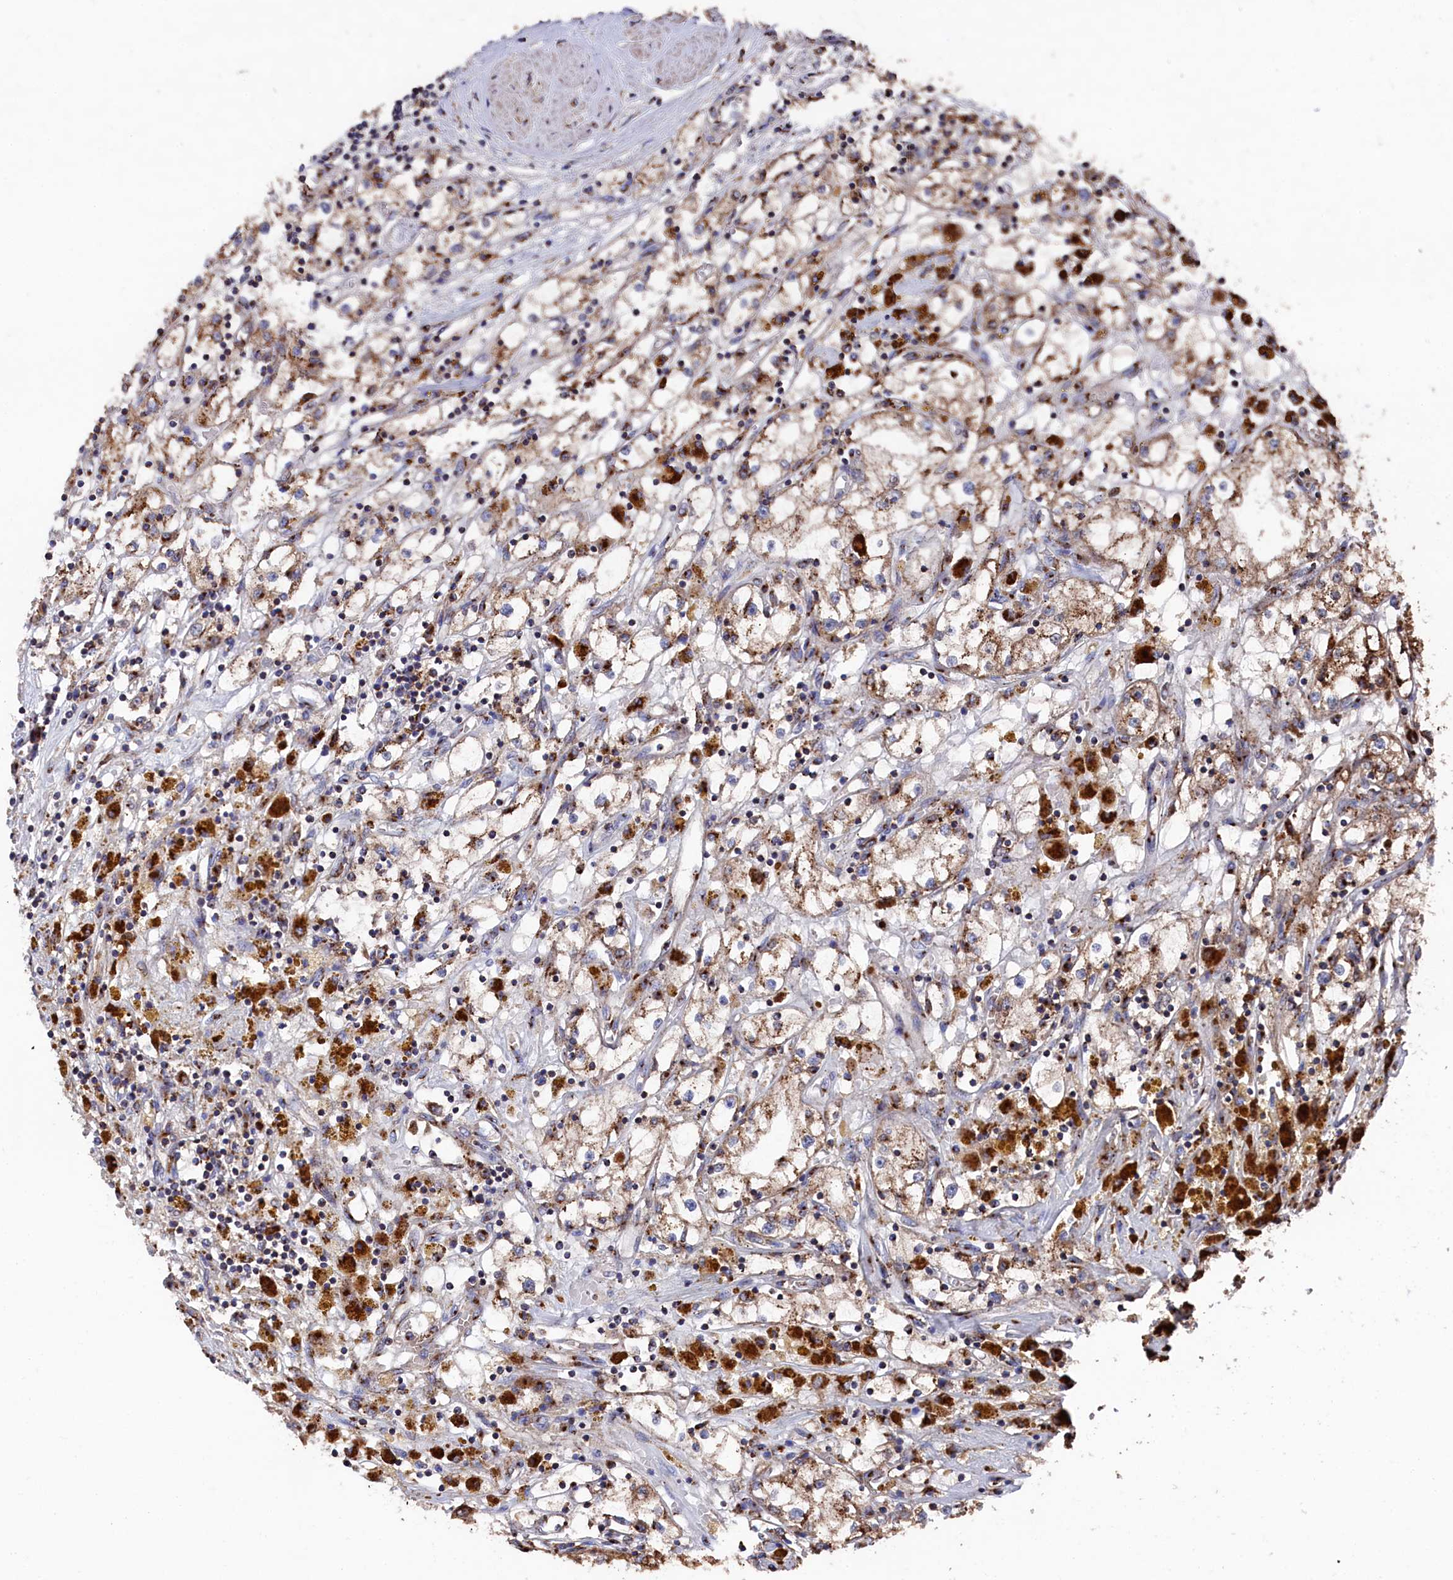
{"staining": {"intensity": "moderate", "quantity": ">75%", "location": "cytoplasmic/membranous"}, "tissue": "renal cancer", "cell_type": "Tumor cells", "image_type": "cancer", "snomed": [{"axis": "morphology", "description": "Adenocarcinoma, NOS"}, {"axis": "topography", "description": "Kidney"}], "caption": "Brown immunohistochemical staining in renal cancer reveals moderate cytoplasmic/membranous positivity in about >75% of tumor cells. The staining is performed using DAB (3,3'-diaminobenzidine) brown chromogen to label protein expression. The nuclei are counter-stained blue using hematoxylin.", "gene": "PRRC1", "patient": {"sex": "male", "age": 56}}